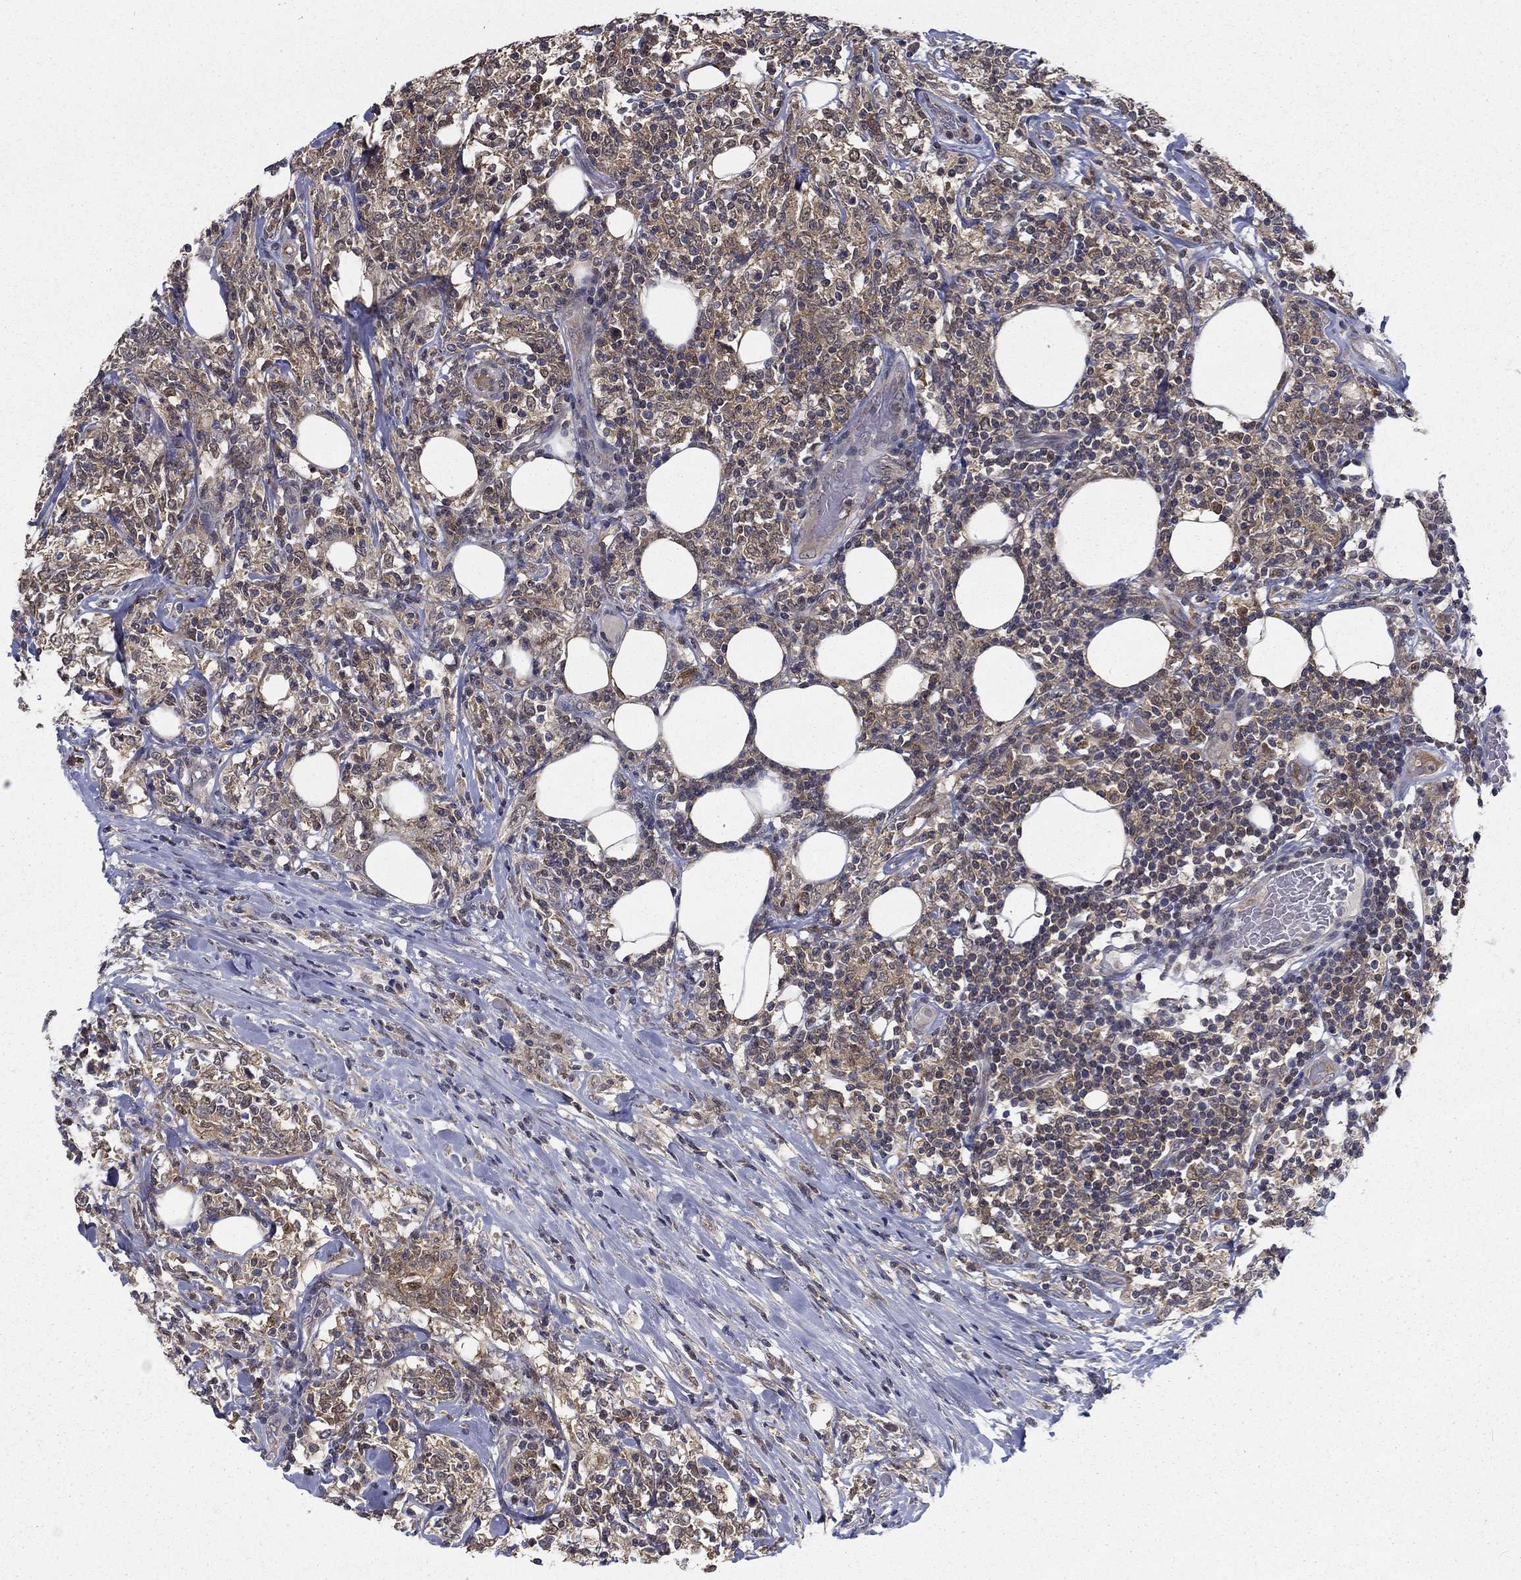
{"staining": {"intensity": "weak", "quantity": "25%-75%", "location": "cytoplasmic/membranous"}, "tissue": "lymphoma", "cell_type": "Tumor cells", "image_type": "cancer", "snomed": [{"axis": "morphology", "description": "Malignant lymphoma, non-Hodgkin's type, High grade"}, {"axis": "topography", "description": "Lymph node"}], "caption": "This is an image of immunohistochemistry (IHC) staining of malignant lymphoma, non-Hodgkin's type (high-grade), which shows weak positivity in the cytoplasmic/membranous of tumor cells.", "gene": "NIT2", "patient": {"sex": "female", "age": 84}}